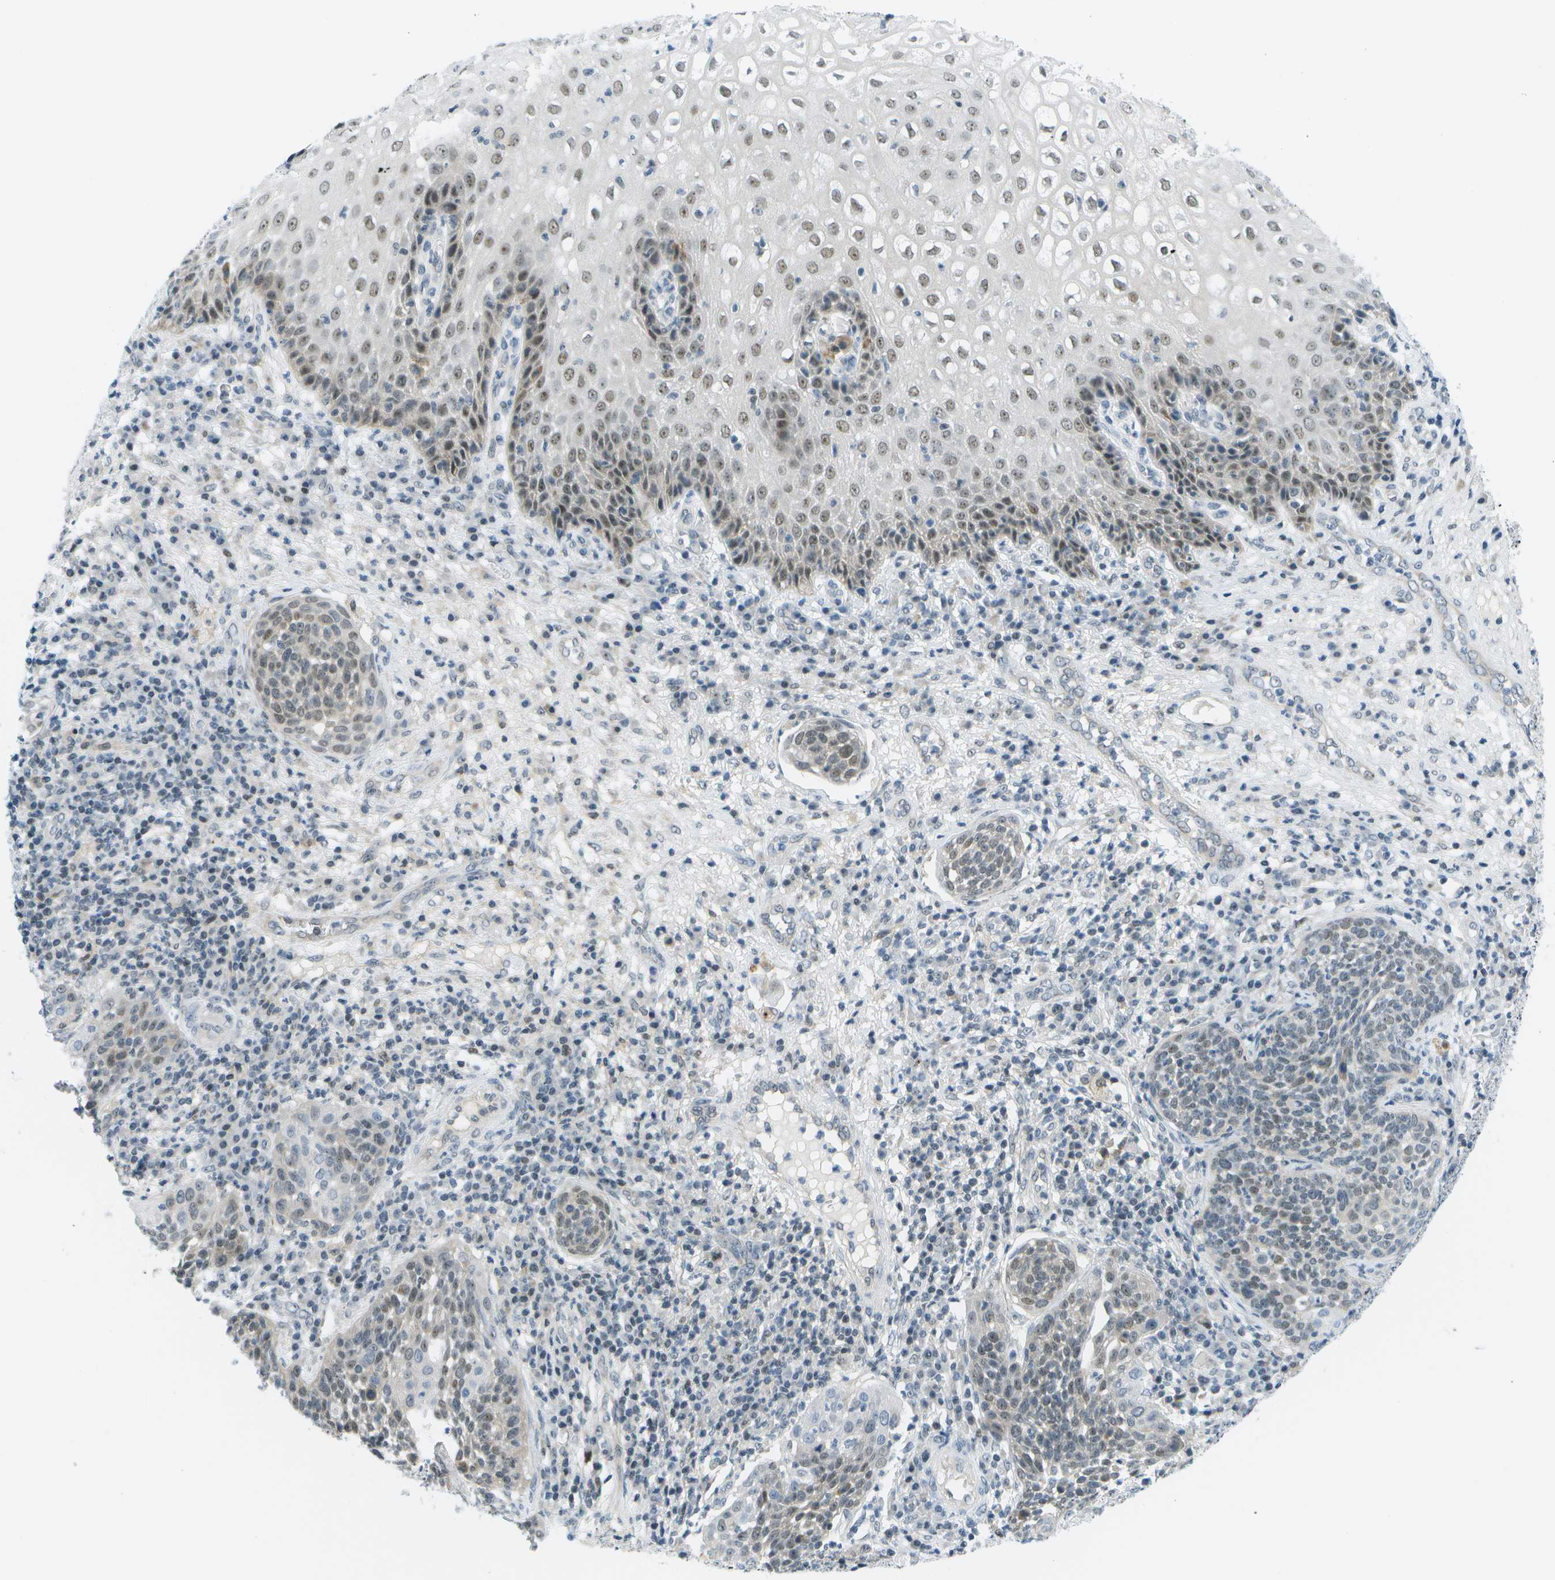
{"staining": {"intensity": "moderate", "quantity": "25%-75%", "location": "nuclear"}, "tissue": "cervical cancer", "cell_type": "Tumor cells", "image_type": "cancer", "snomed": [{"axis": "morphology", "description": "Squamous cell carcinoma, NOS"}, {"axis": "topography", "description": "Cervix"}], "caption": "Tumor cells display medium levels of moderate nuclear positivity in about 25%-75% of cells in cervical cancer.", "gene": "PITHD1", "patient": {"sex": "female", "age": 34}}